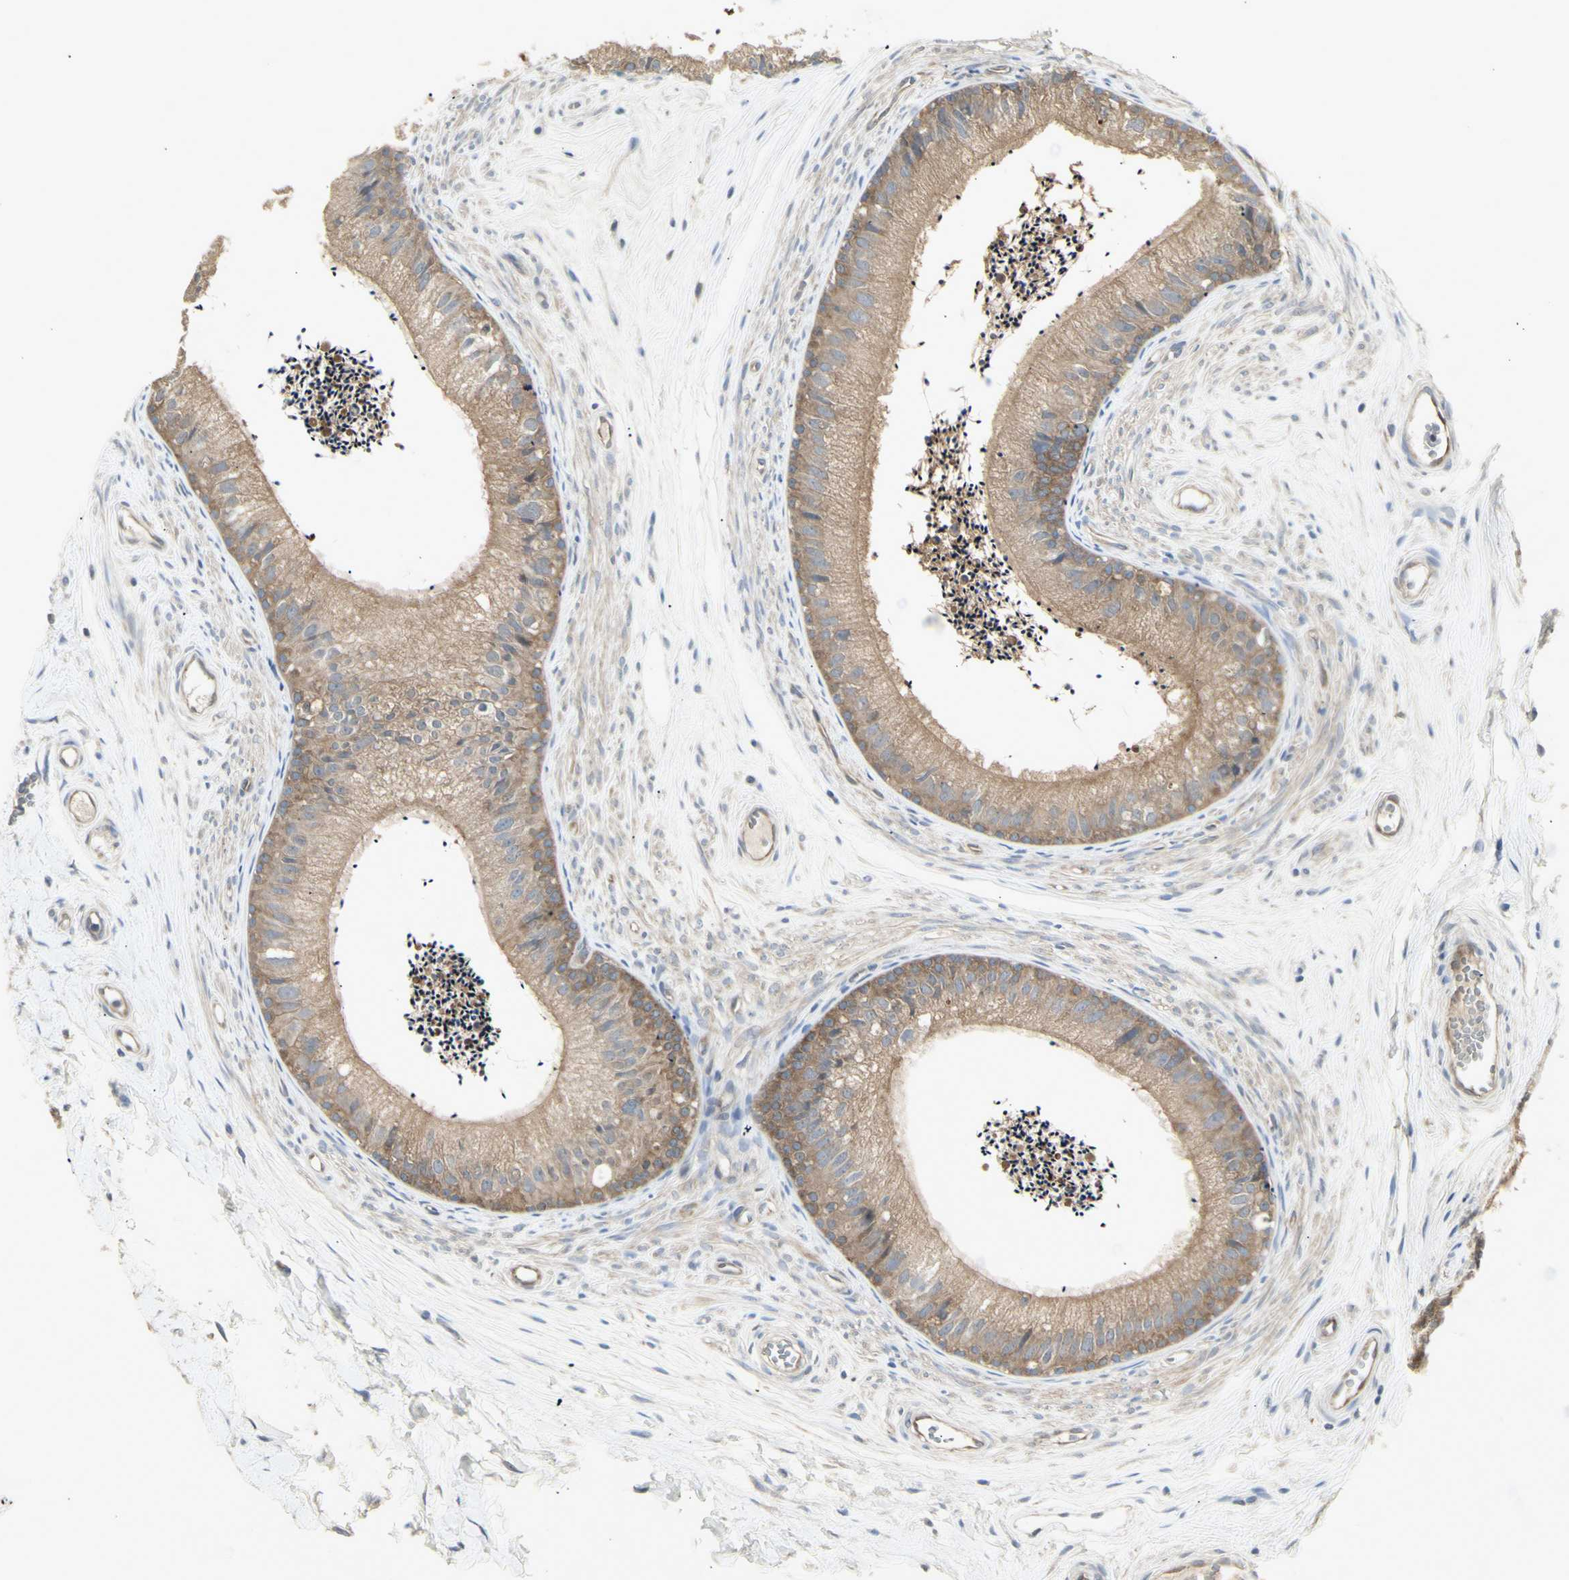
{"staining": {"intensity": "moderate", "quantity": ">75%", "location": "cytoplasmic/membranous"}, "tissue": "epididymis", "cell_type": "Glandular cells", "image_type": "normal", "snomed": [{"axis": "morphology", "description": "Normal tissue, NOS"}, {"axis": "topography", "description": "Epididymis"}], "caption": "An image of human epididymis stained for a protein displays moderate cytoplasmic/membranous brown staining in glandular cells. The staining is performed using DAB brown chromogen to label protein expression. The nuclei are counter-stained blue using hematoxylin.", "gene": "CHURC1", "patient": {"sex": "male", "age": 56}}